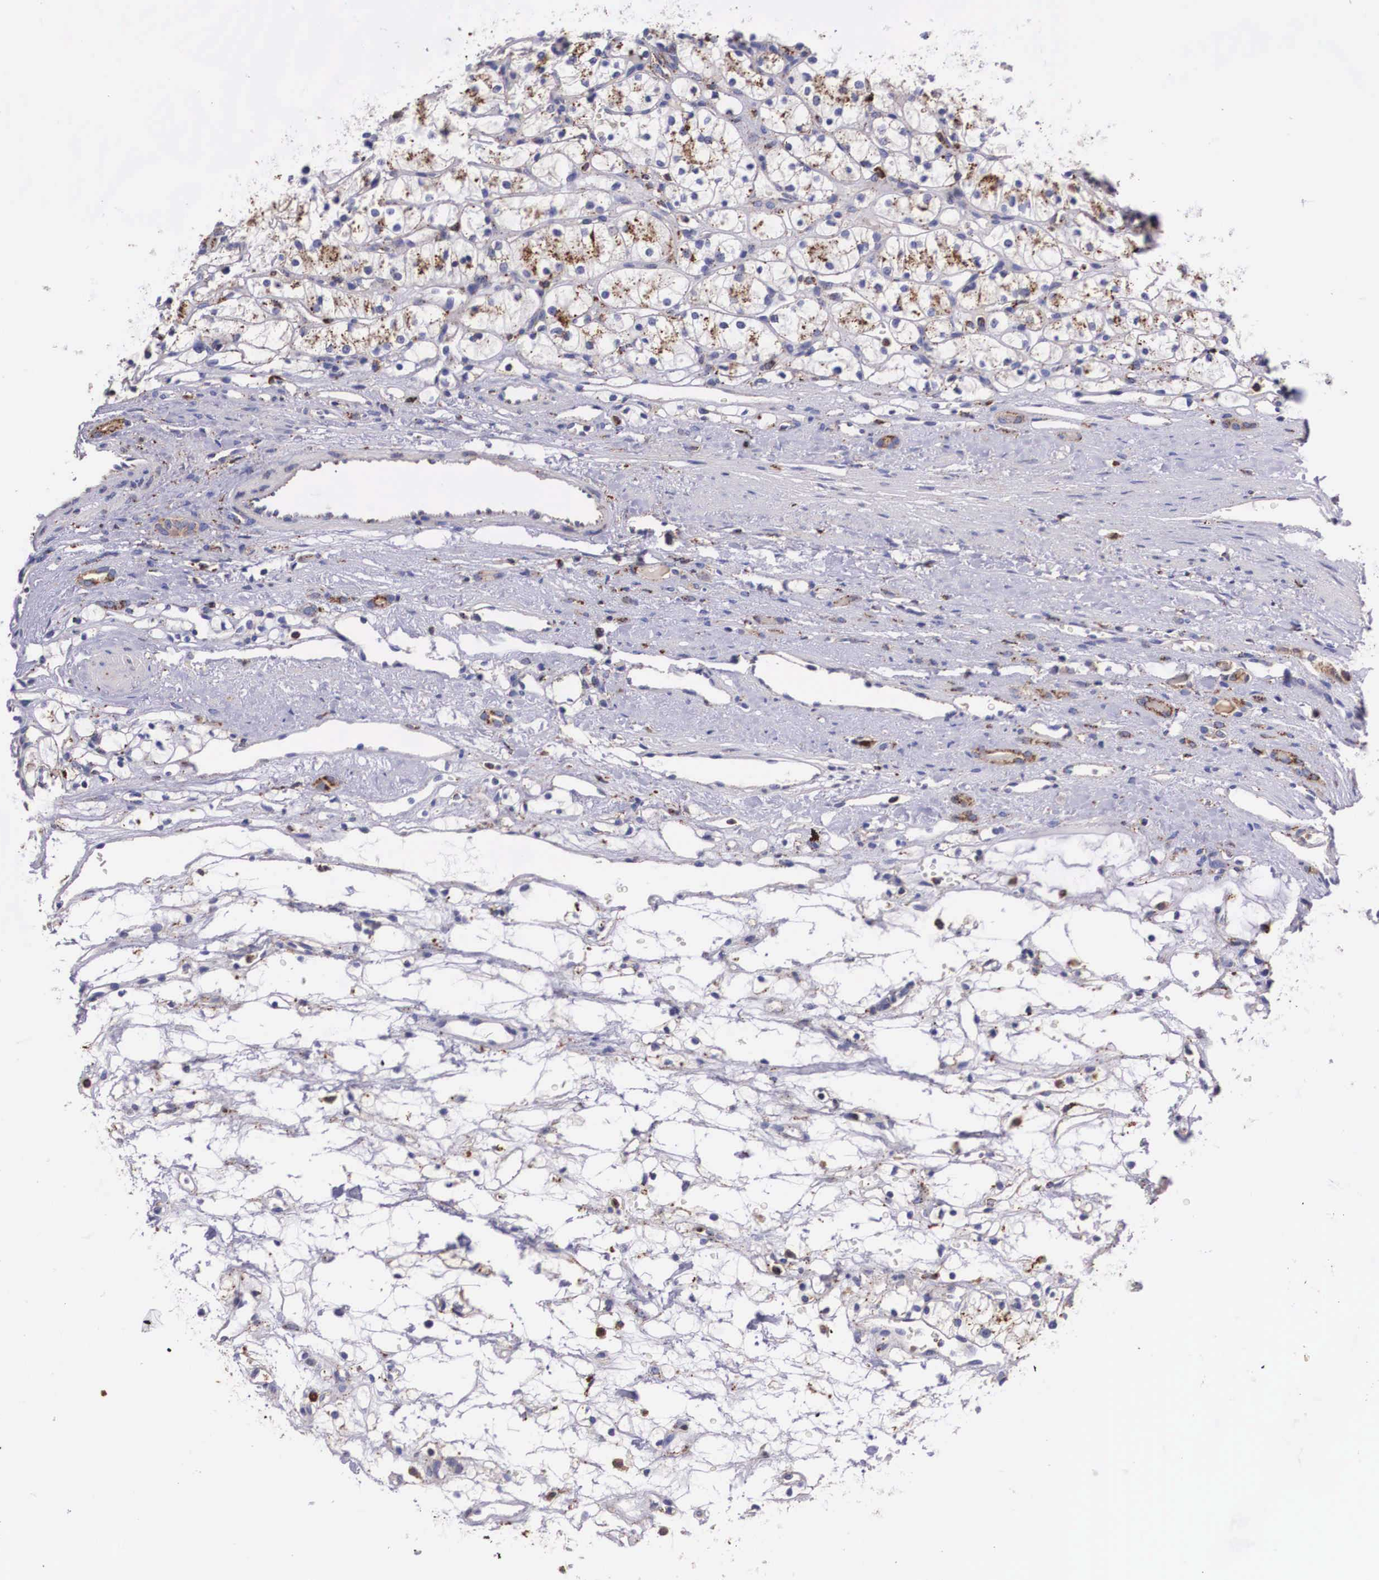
{"staining": {"intensity": "weak", "quantity": "25%-75%", "location": "cytoplasmic/membranous"}, "tissue": "renal cancer", "cell_type": "Tumor cells", "image_type": "cancer", "snomed": [{"axis": "morphology", "description": "Adenocarcinoma, NOS"}, {"axis": "topography", "description": "Kidney"}], "caption": "Adenocarcinoma (renal) stained with immunohistochemistry displays weak cytoplasmic/membranous staining in approximately 25%-75% of tumor cells.", "gene": "NAGA", "patient": {"sex": "female", "age": 60}}